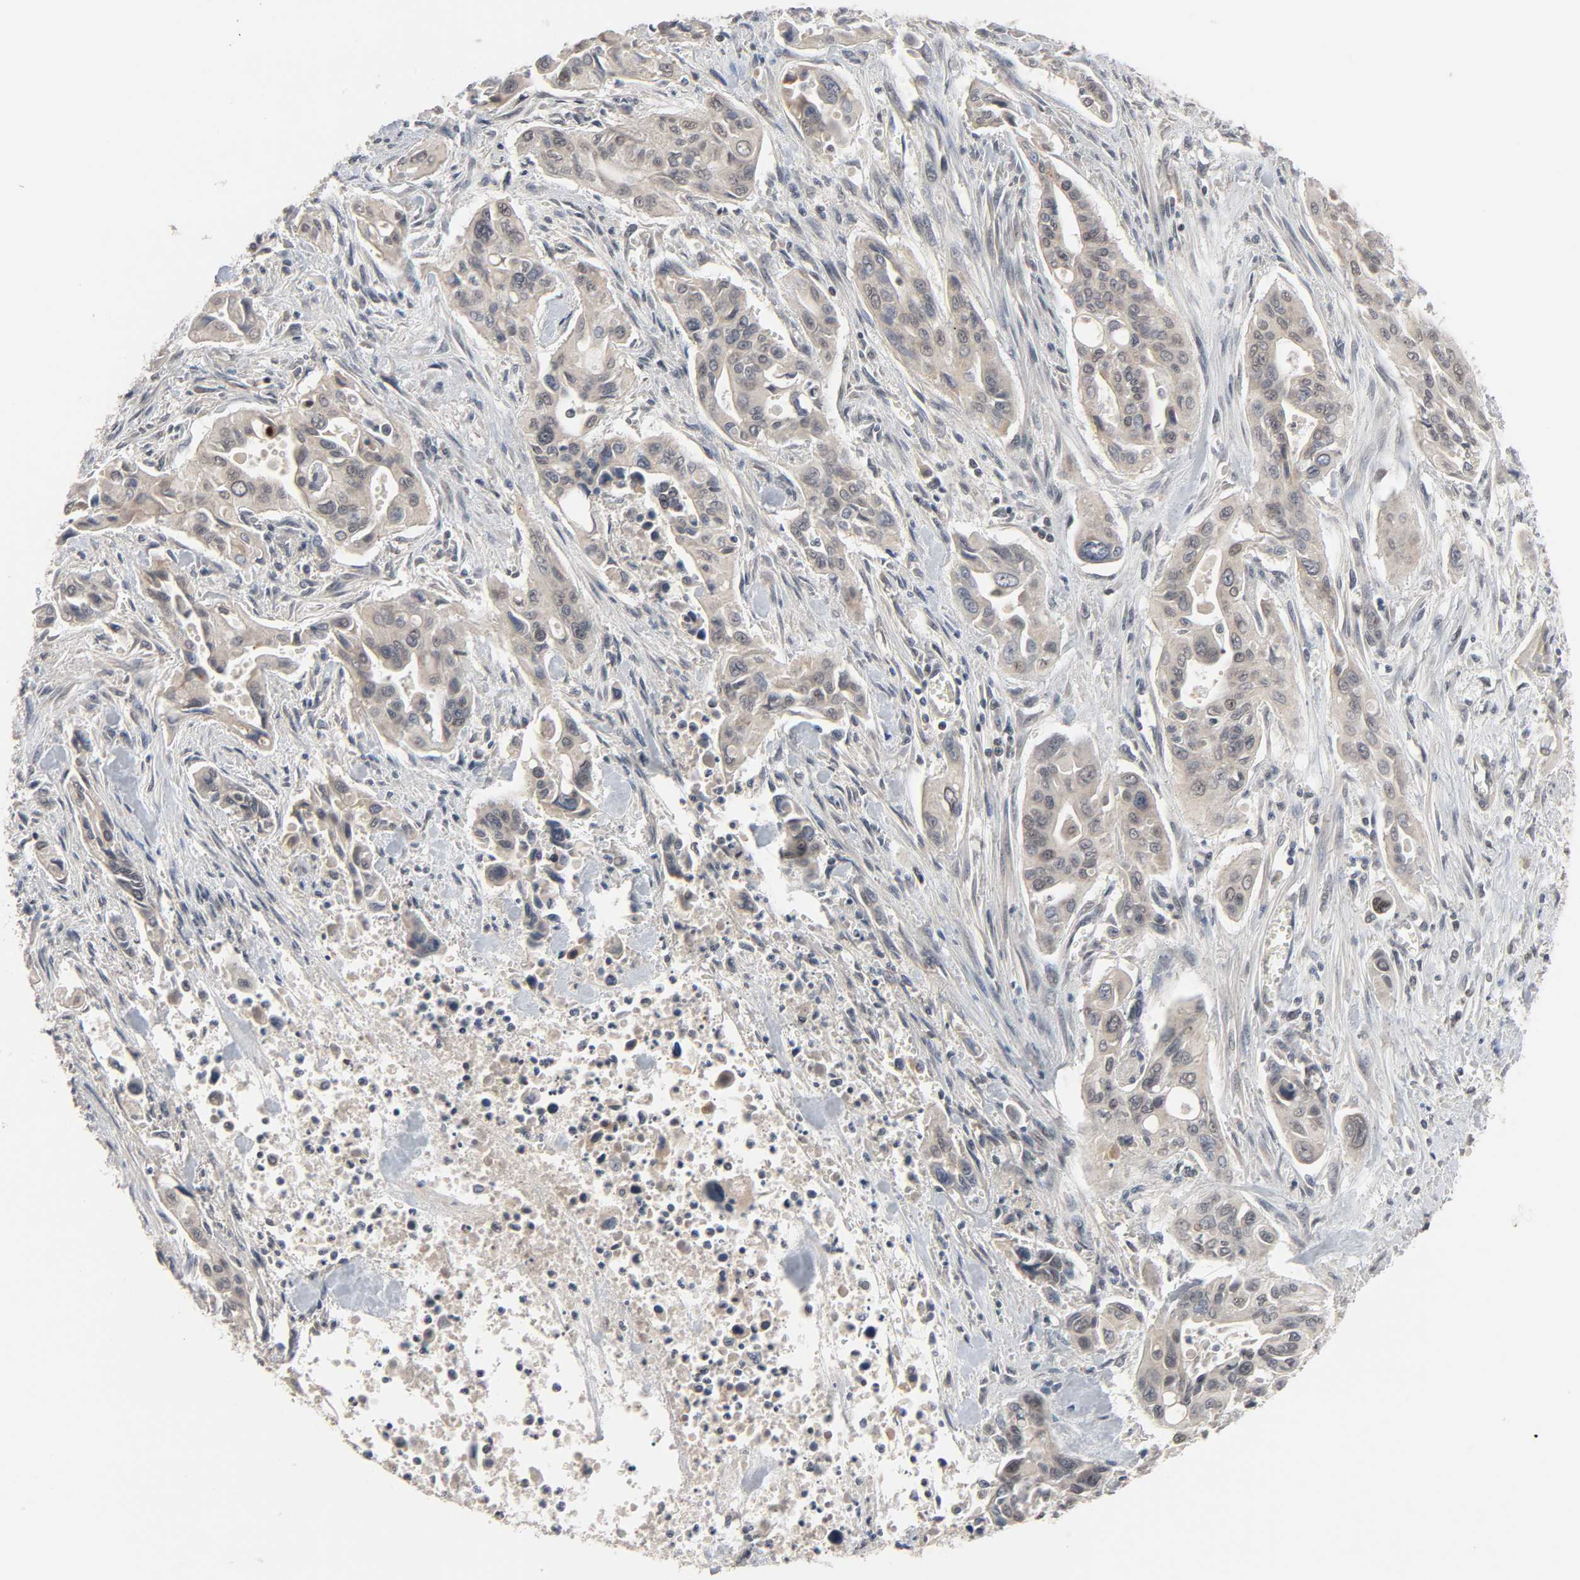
{"staining": {"intensity": "weak", "quantity": "25%-75%", "location": "cytoplasmic/membranous"}, "tissue": "pancreatic cancer", "cell_type": "Tumor cells", "image_type": "cancer", "snomed": [{"axis": "morphology", "description": "Adenocarcinoma, NOS"}, {"axis": "topography", "description": "Pancreas"}], "caption": "Adenocarcinoma (pancreatic) was stained to show a protein in brown. There is low levels of weak cytoplasmic/membranous positivity in approximately 25%-75% of tumor cells.", "gene": "MT3", "patient": {"sex": "male", "age": 77}}